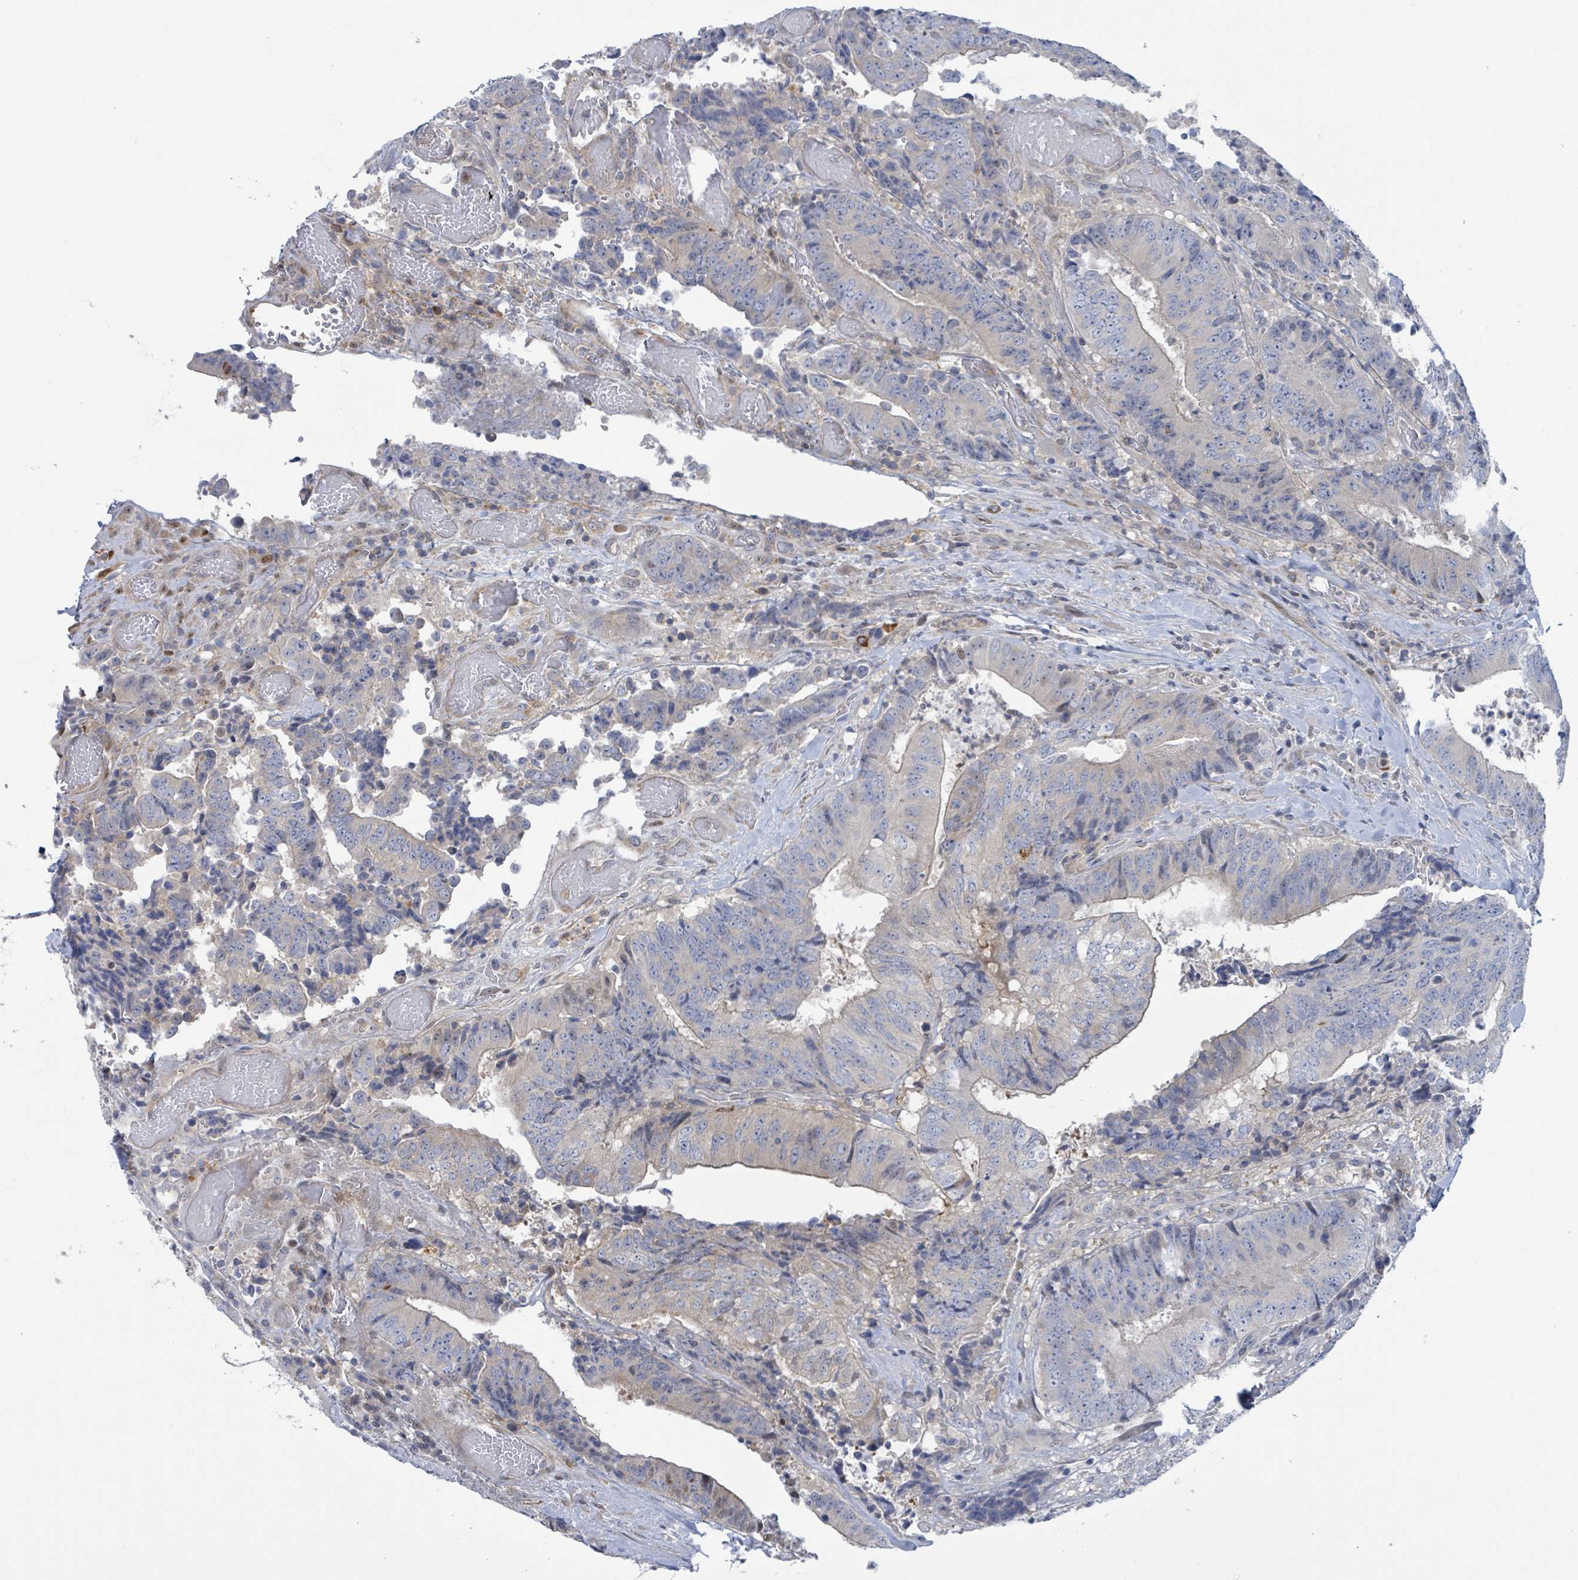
{"staining": {"intensity": "weak", "quantity": "<25%", "location": "cytoplasmic/membranous"}, "tissue": "colorectal cancer", "cell_type": "Tumor cells", "image_type": "cancer", "snomed": [{"axis": "morphology", "description": "Adenocarcinoma, NOS"}, {"axis": "topography", "description": "Rectum"}], "caption": "Immunohistochemistry (IHC) of colorectal cancer demonstrates no staining in tumor cells.", "gene": "DGKZ", "patient": {"sex": "male", "age": 72}}